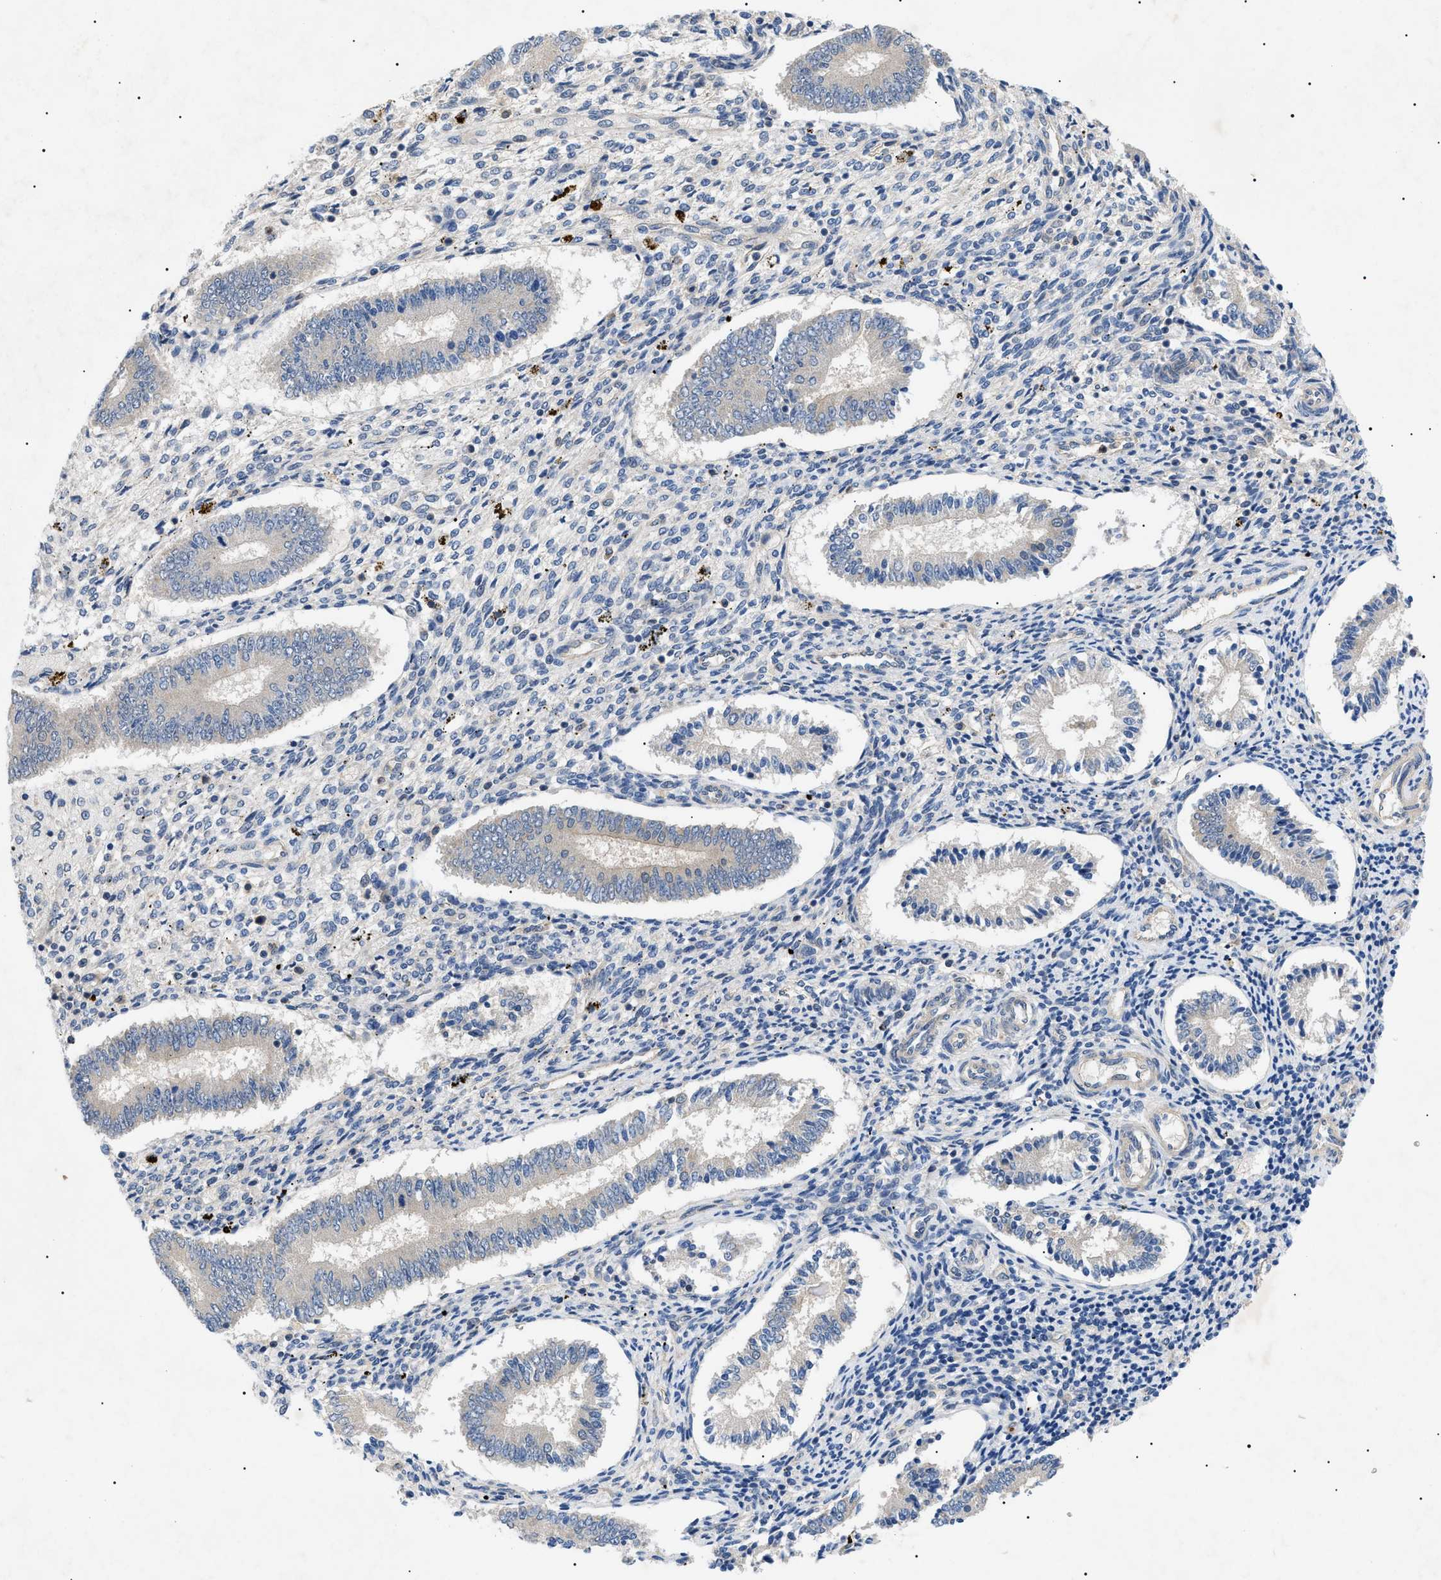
{"staining": {"intensity": "weak", "quantity": "<25%", "location": "cytoplasmic/membranous"}, "tissue": "endometrium", "cell_type": "Cells in endometrial stroma", "image_type": "normal", "snomed": [{"axis": "morphology", "description": "Normal tissue, NOS"}, {"axis": "topography", "description": "Endometrium"}], "caption": "The image displays no staining of cells in endometrial stroma in normal endometrium.", "gene": "RIPK1", "patient": {"sex": "female", "age": 42}}